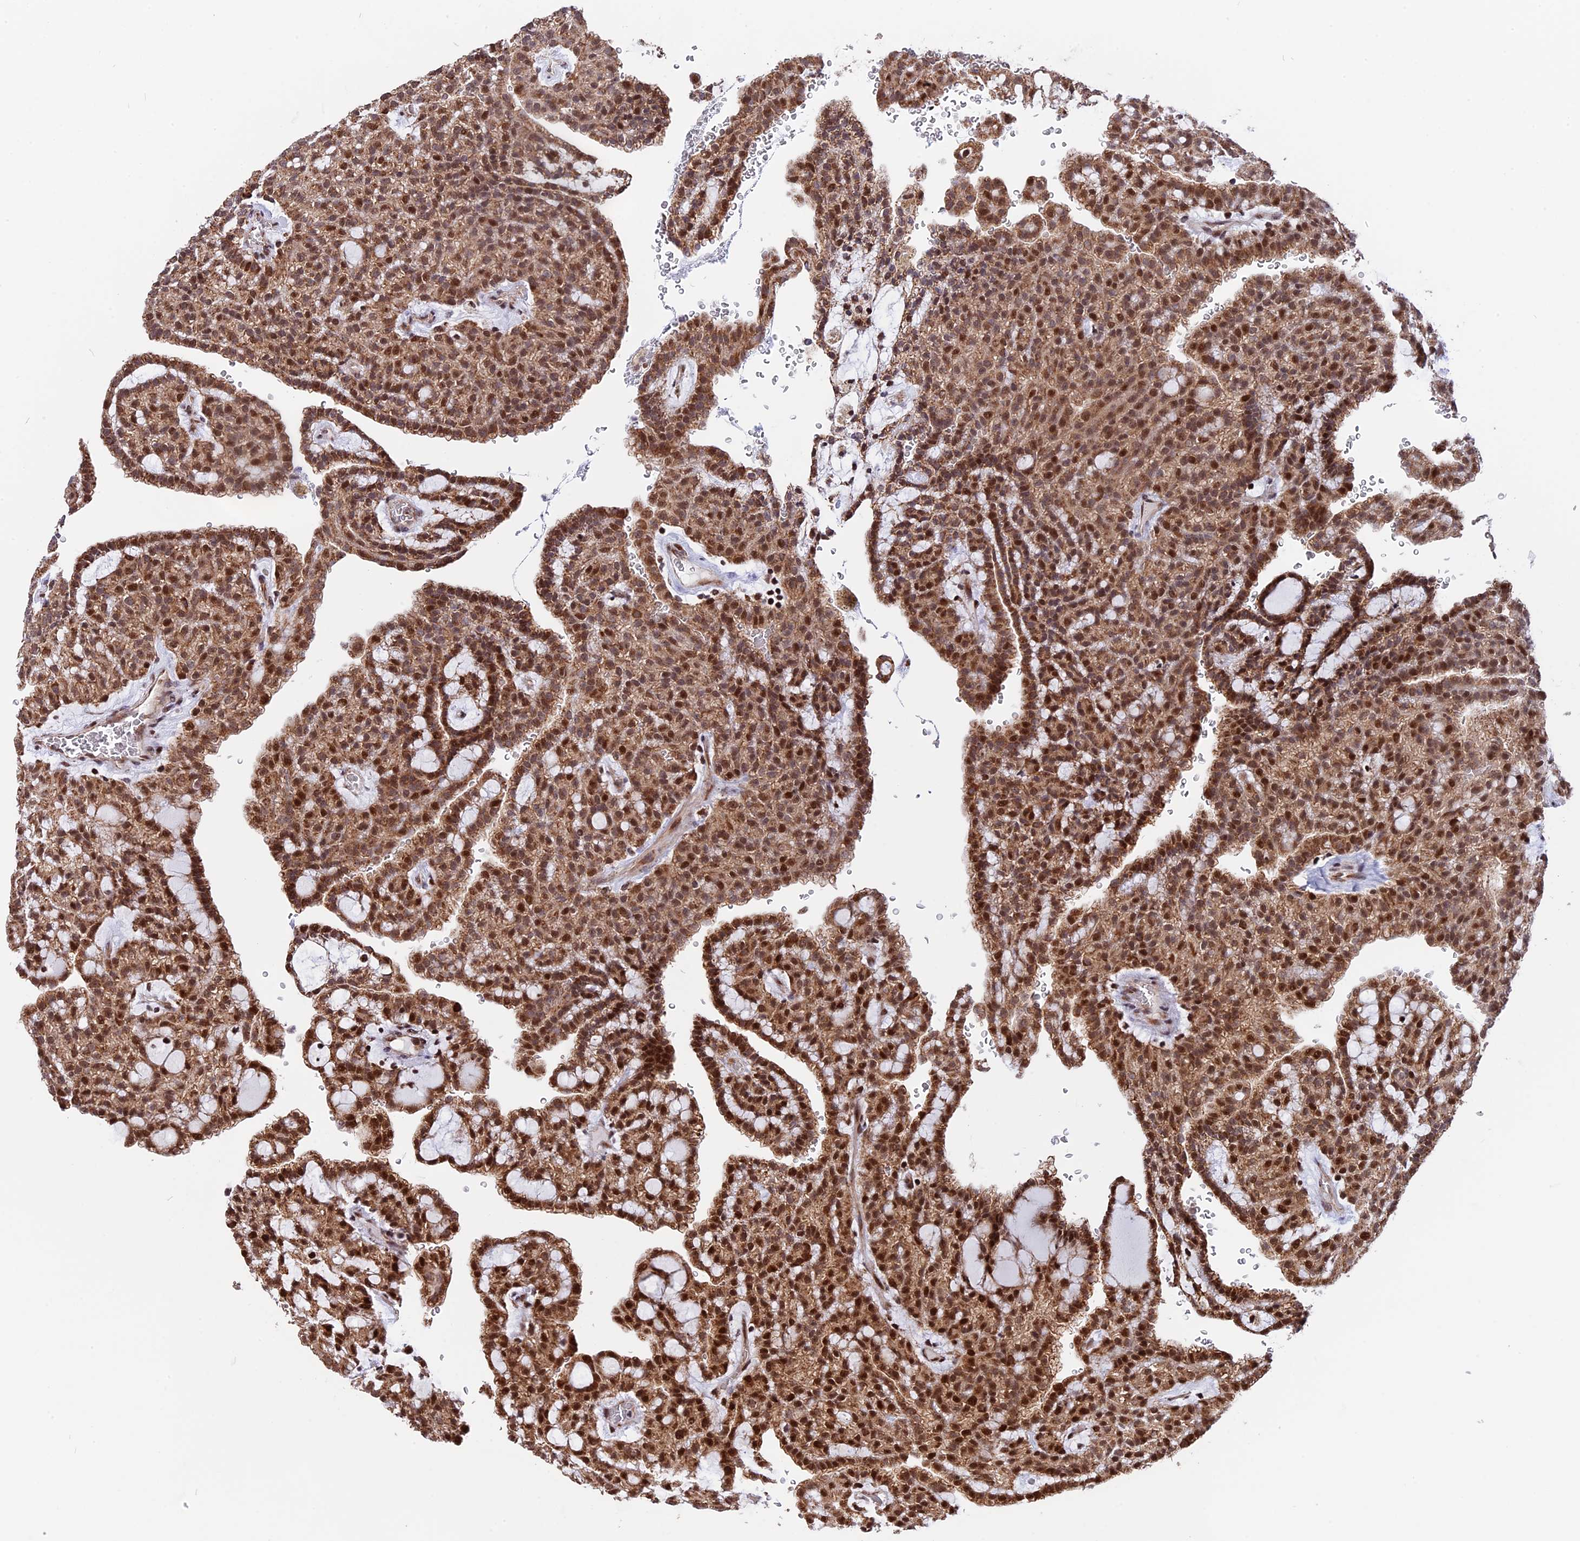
{"staining": {"intensity": "moderate", "quantity": ">75%", "location": "cytoplasmic/membranous,nuclear"}, "tissue": "renal cancer", "cell_type": "Tumor cells", "image_type": "cancer", "snomed": [{"axis": "morphology", "description": "Adenocarcinoma, NOS"}, {"axis": "topography", "description": "Kidney"}], "caption": "This is an image of IHC staining of adenocarcinoma (renal), which shows moderate expression in the cytoplasmic/membranous and nuclear of tumor cells.", "gene": "FAM174C", "patient": {"sex": "male", "age": 63}}